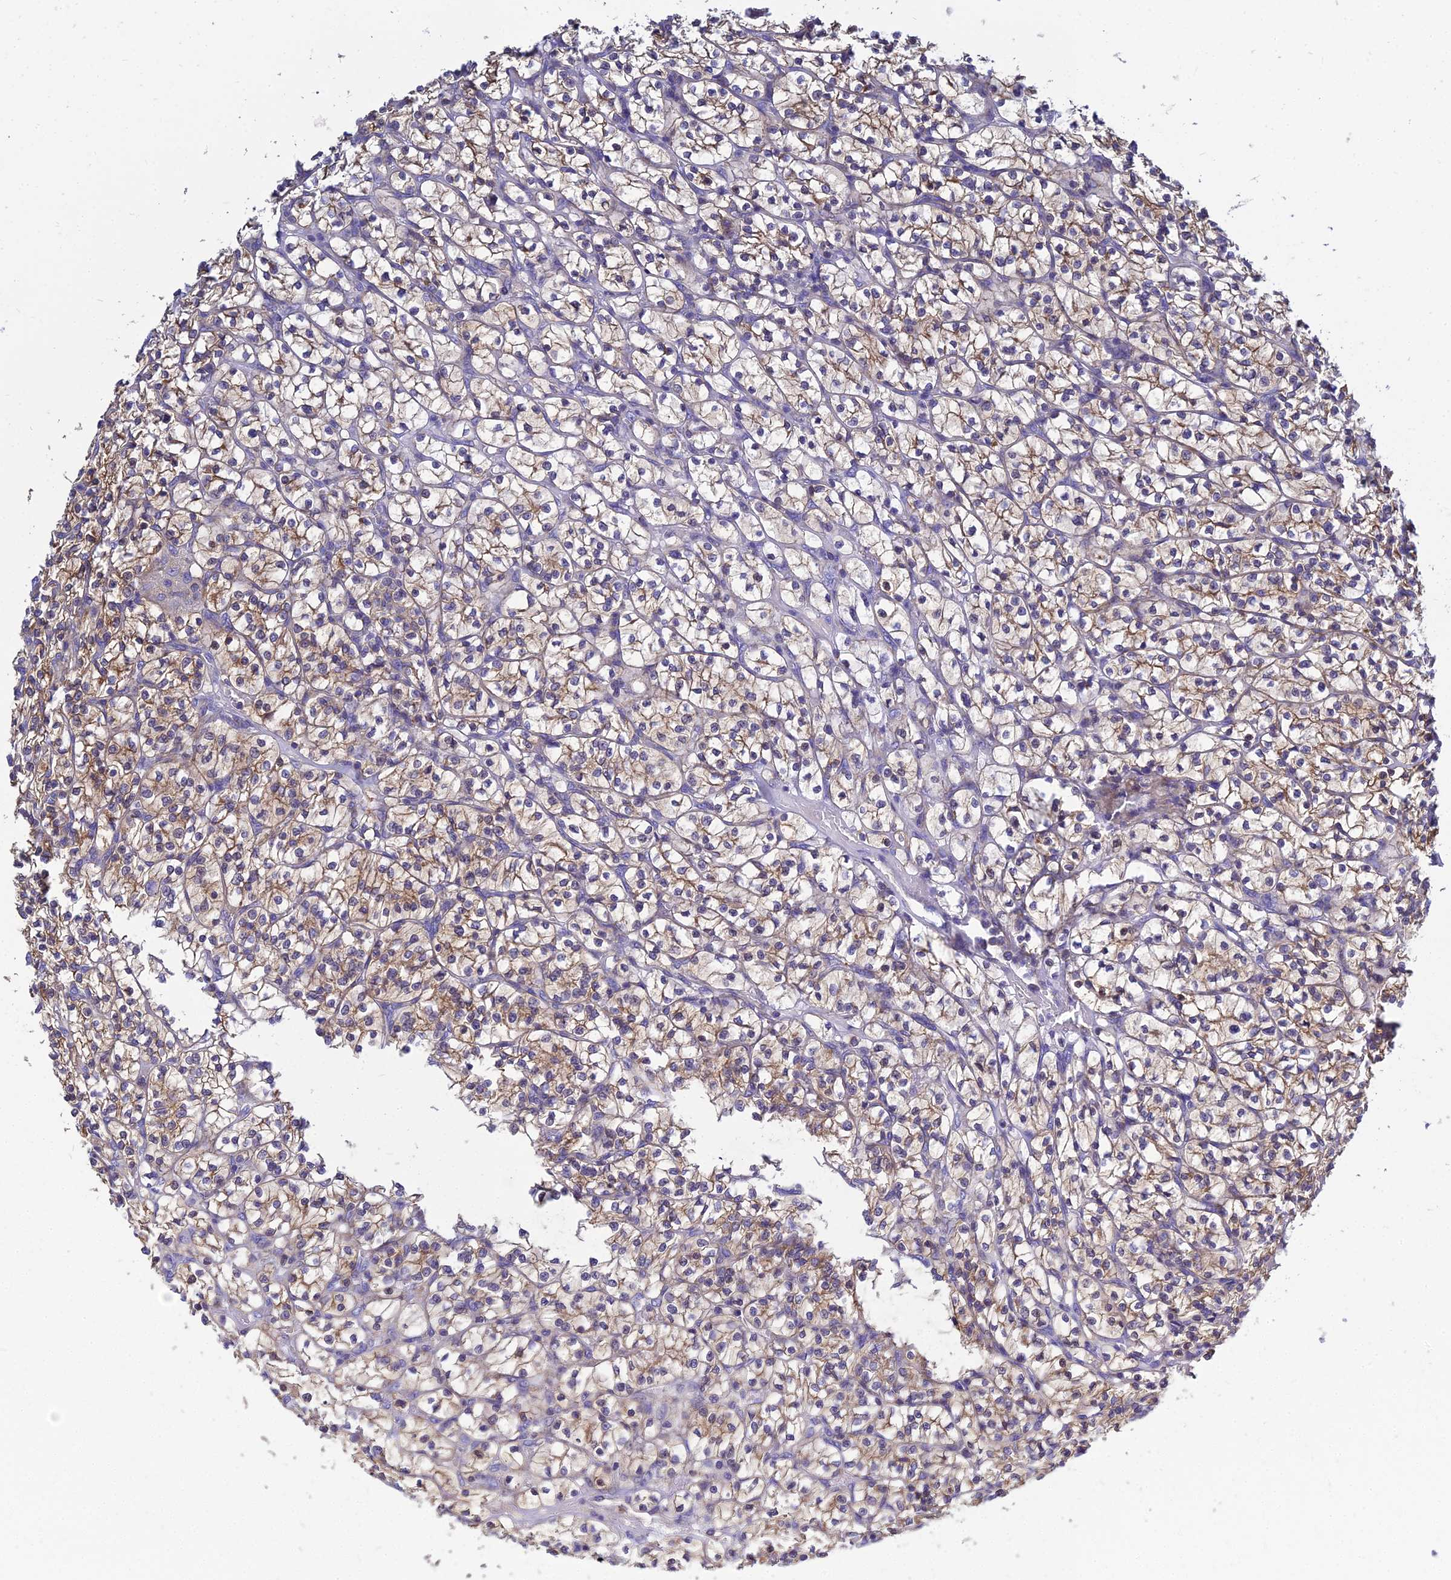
{"staining": {"intensity": "moderate", "quantity": ">75%", "location": "cytoplasmic/membranous"}, "tissue": "renal cancer", "cell_type": "Tumor cells", "image_type": "cancer", "snomed": [{"axis": "morphology", "description": "Adenocarcinoma, NOS"}, {"axis": "topography", "description": "Kidney"}], "caption": "Immunohistochemical staining of renal adenocarcinoma shows medium levels of moderate cytoplasmic/membranous positivity in approximately >75% of tumor cells.", "gene": "NPY", "patient": {"sex": "female", "age": 64}}